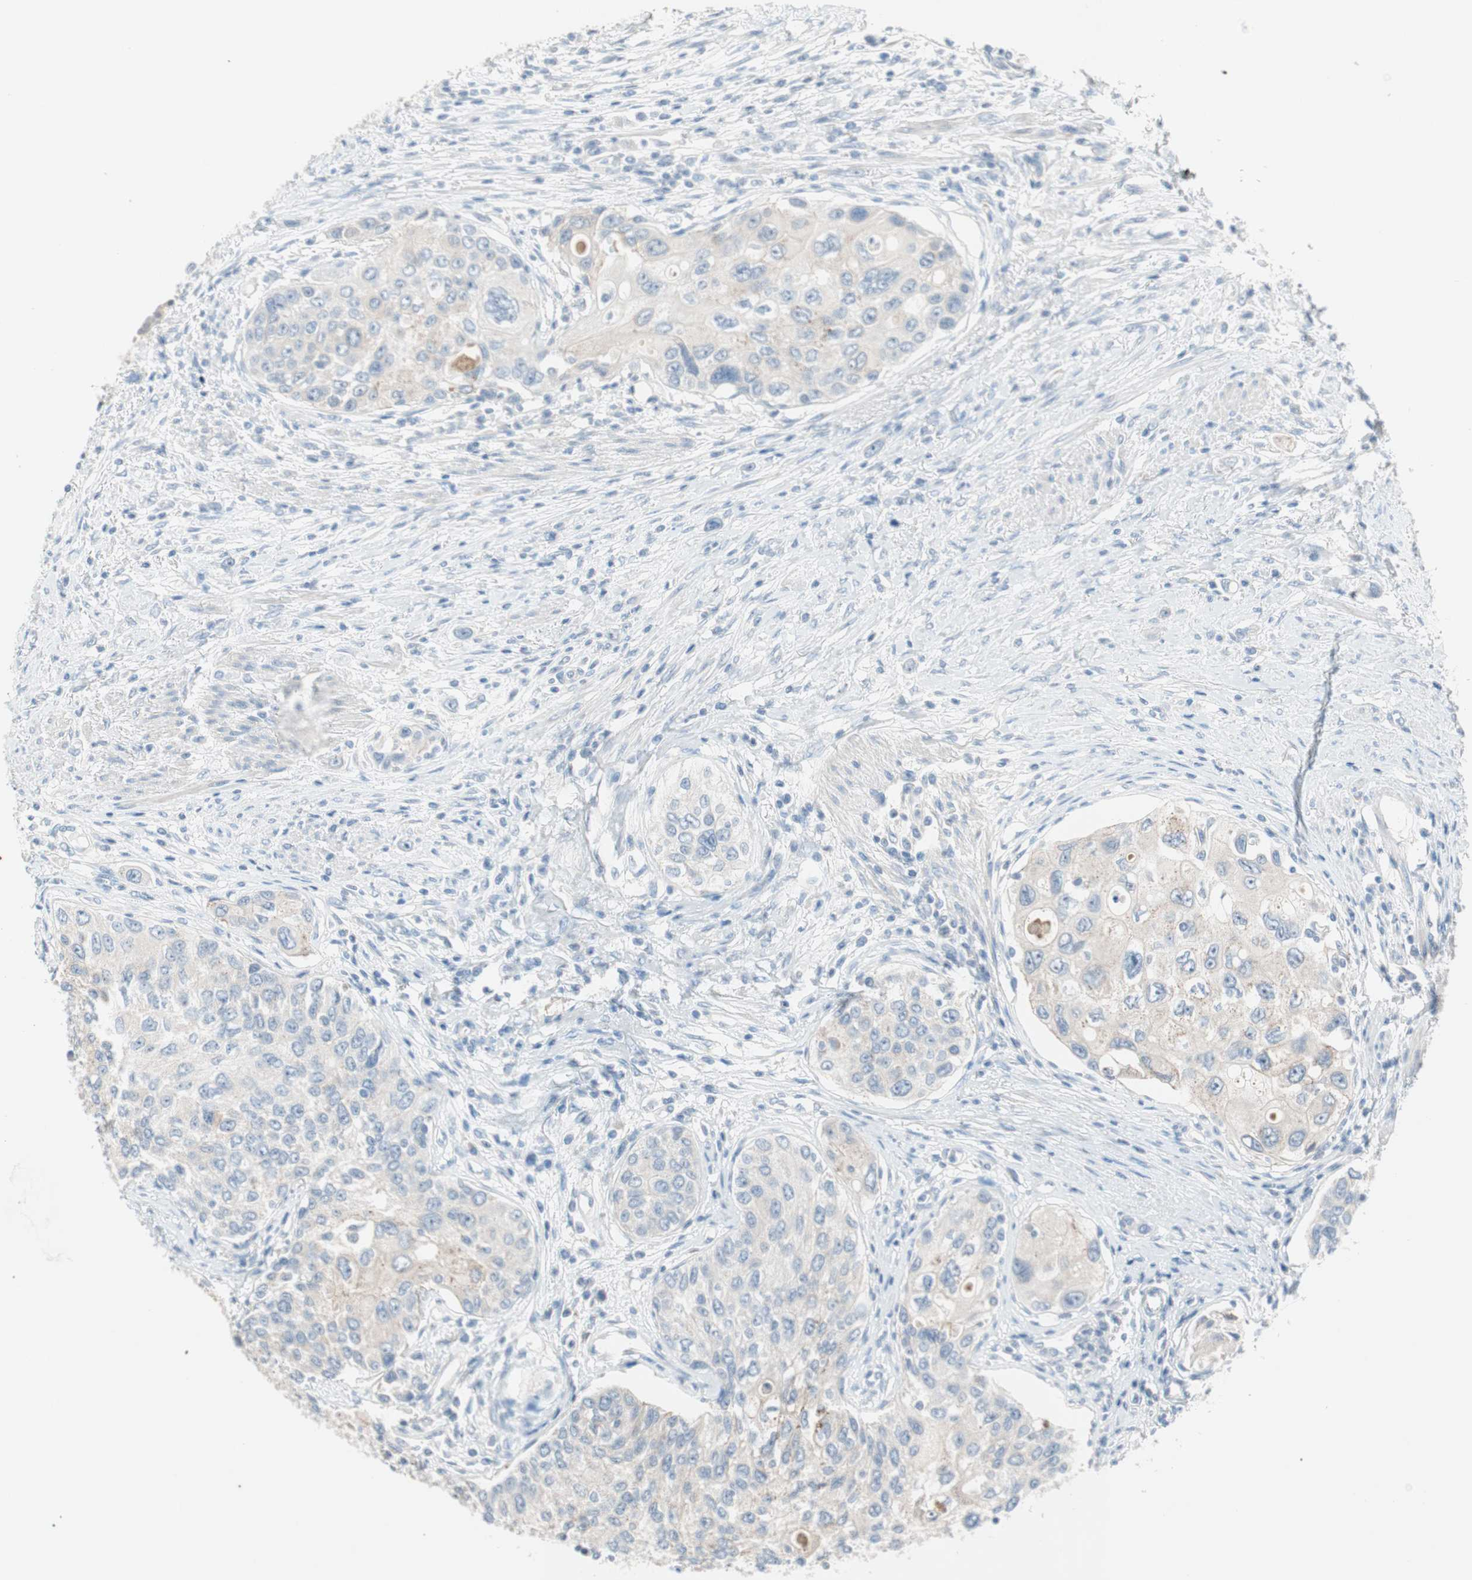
{"staining": {"intensity": "weak", "quantity": "<25%", "location": "cytoplasmic/membranous"}, "tissue": "urothelial cancer", "cell_type": "Tumor cells", "image_type": "cancer", "snomed": [{"axis": "morphology", "description": "Urothelial carcinoma, High grade"}, {"axis": "topography", "description": "Urinary bladder"}], "caption": "Immunohistochemical staining of human urothelial cancer shows no significant expression in tumor cells.", "gene": "PDZK1", "patient": {"sex": "female", "age": 56}}